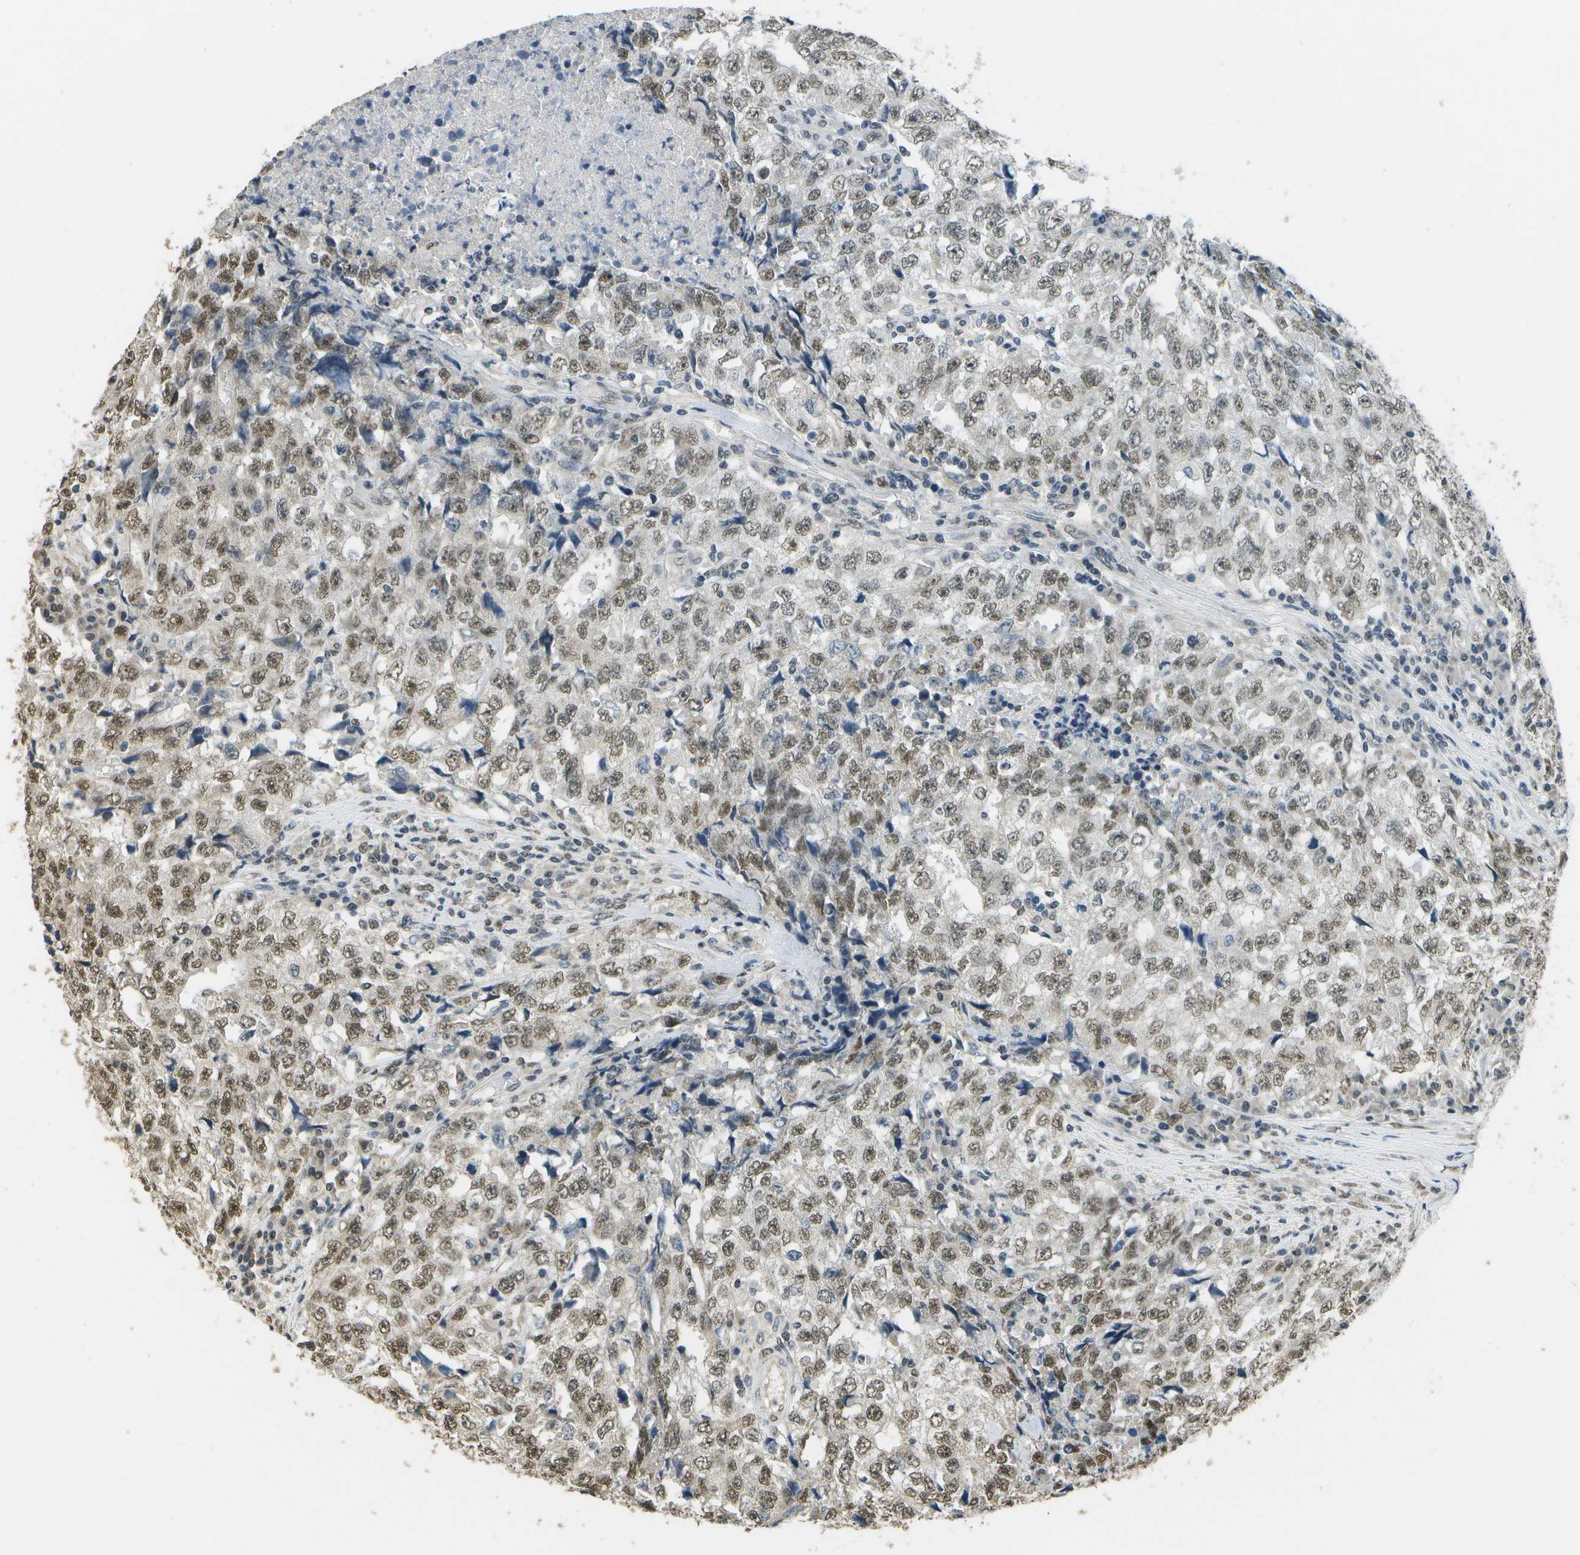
{"staining": {"intensity": "moderate", "quantity": ">75%", "location": "nuclear"}, "tissue": "testis cancer", "cell_type": "Tumor cells", "image_type": "cancer", "snomed": [{"axis": "morphology", "description": "Necrosis, NOS"}, {"axis": "morphology", "description": "Carcinoma, Embryonal, NOS"}, {"axis": "topography", "description": "Testis"}], "caption": "Immunohistochemistry (IHC) image of embryonal carcinoma (testis) stained for a protein (brown), which reveals medium levels of moderate nuclear expression in about >75% of tumor cells.", "gene": "ABL2", "patient": {"sex": "male", "age": 19}}